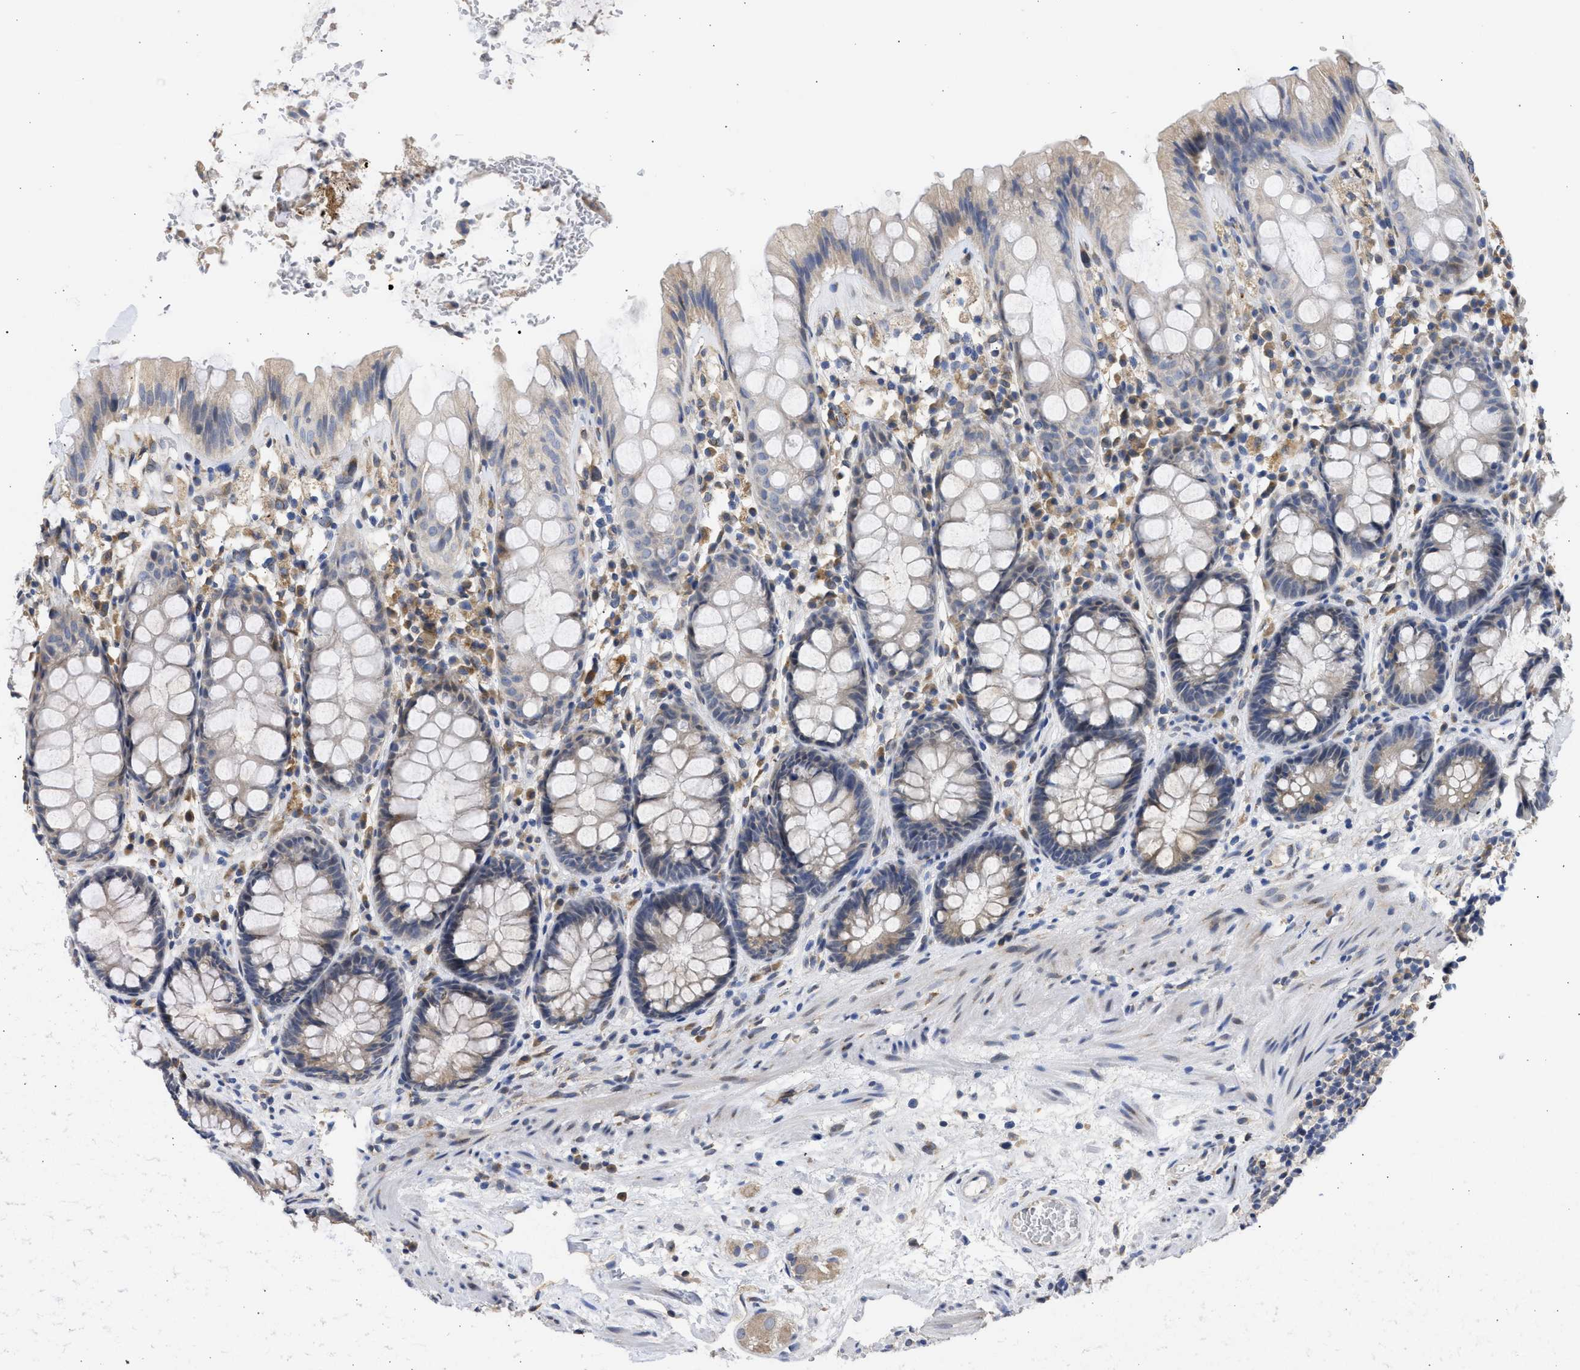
{"staining": {"intensity": "weak", "quantity": "<25%", "location": "cytoplasmic/membranous"}, "tissue": "rectum", "cell_type": "Glandular cells", "image_type": "normal", "snomed": [{"axis": "morphology", "description": "Normal tissue, NOS"}, {"axis": "topography", "description": "Rectum"}], "caption": "Rectum was stained to show a protein in brown. There is no significant staining in glandular cells. Nuclei are stained in blue.", "gene": "TMED1", "patient": {"sex": "male", "age": 64}}